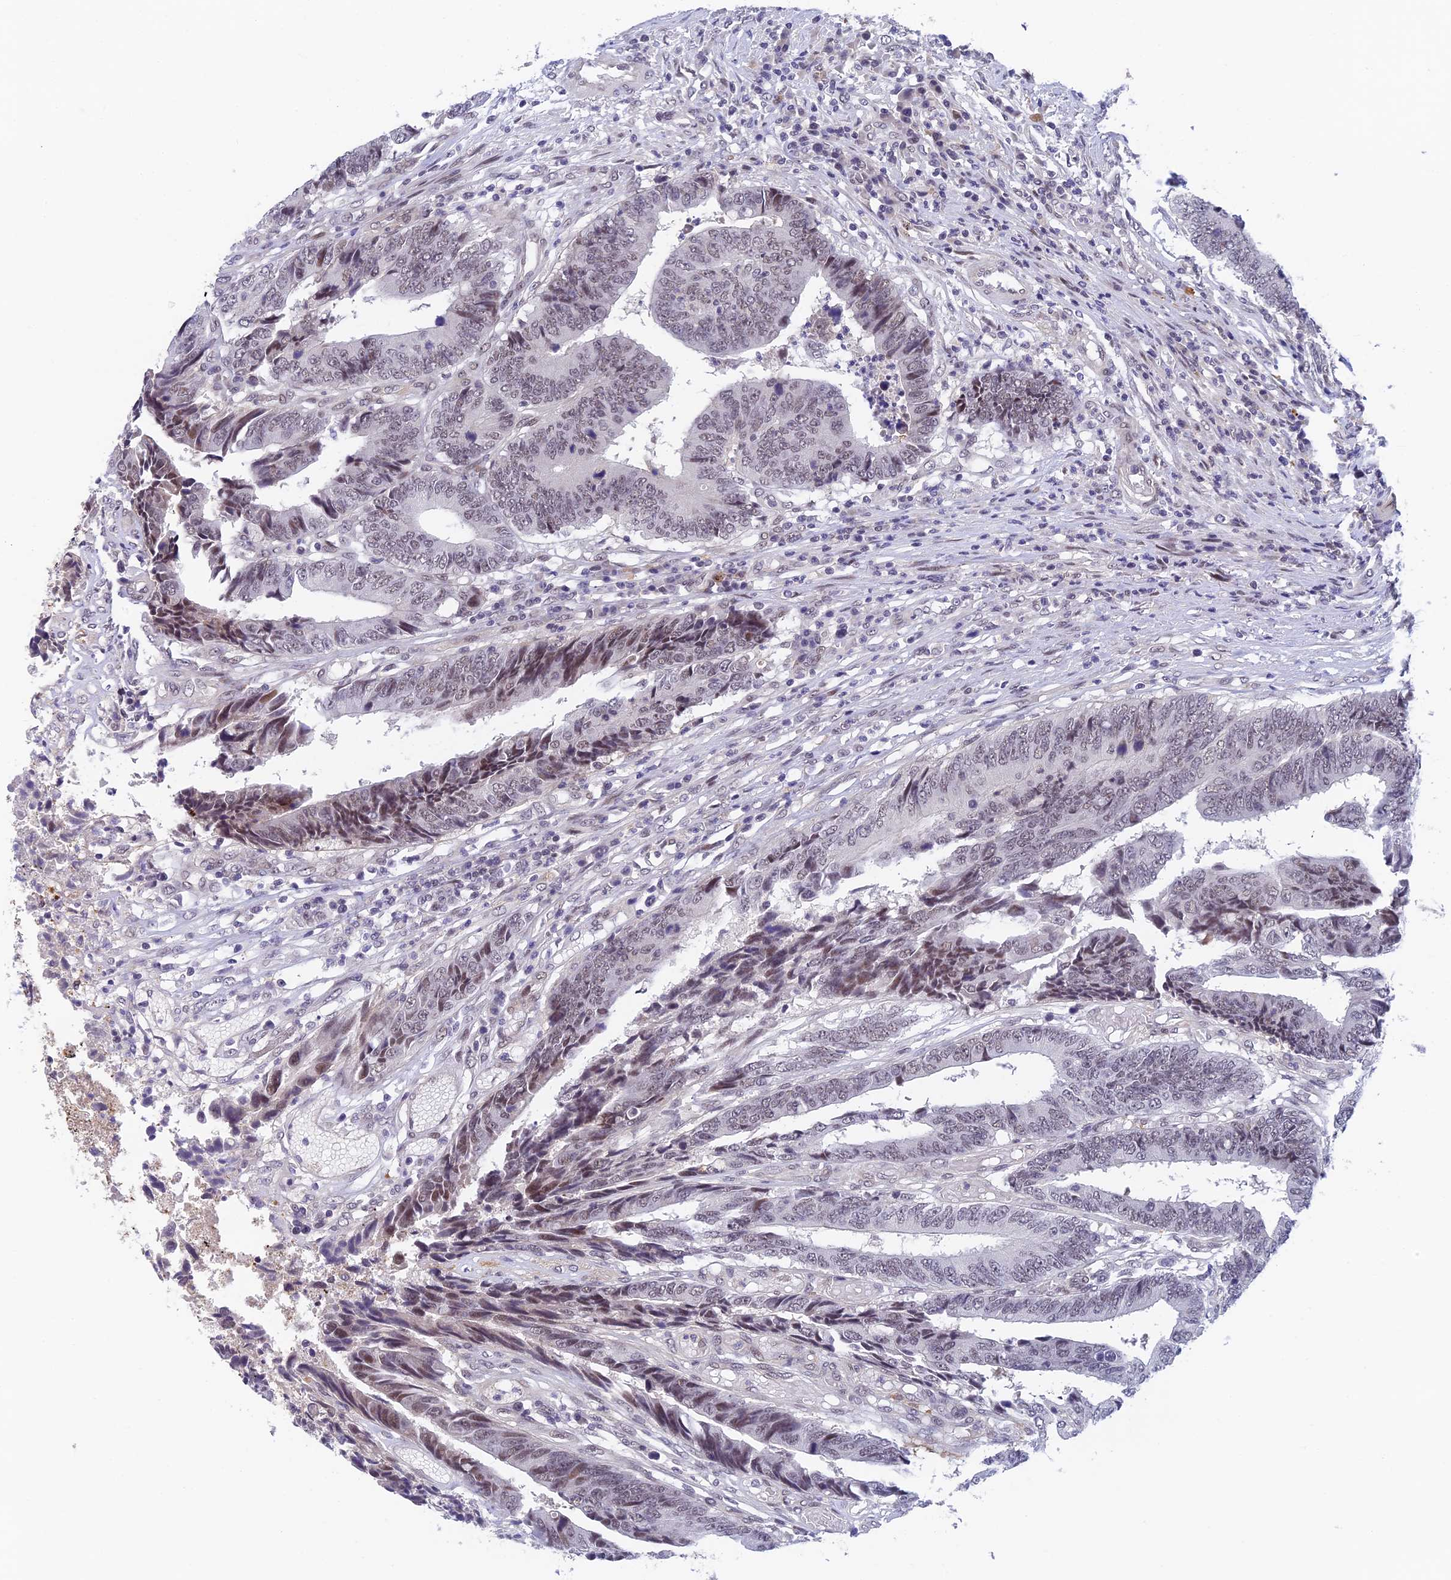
{"staining": {"intensity": "moderate", "quantity": "<25%", "location": "nuclear"}, "tissue": "colorectal cancer", "cell_type": "Tumor cells", "image_type": "cancer", "snomed": [{"axis": "morphology", "description": "Adenocarcinoma, NOS"}, {"axis": "topography", "description": "Rectum"}], "caption": "Tumor cells reveal low levels of moderate nuclear expression in approximately <25% of cells in human colorectal cancer (adenocarcinoma).", "gene": "NSMCE1", "patient": {"sex": "male", "age": 84}}